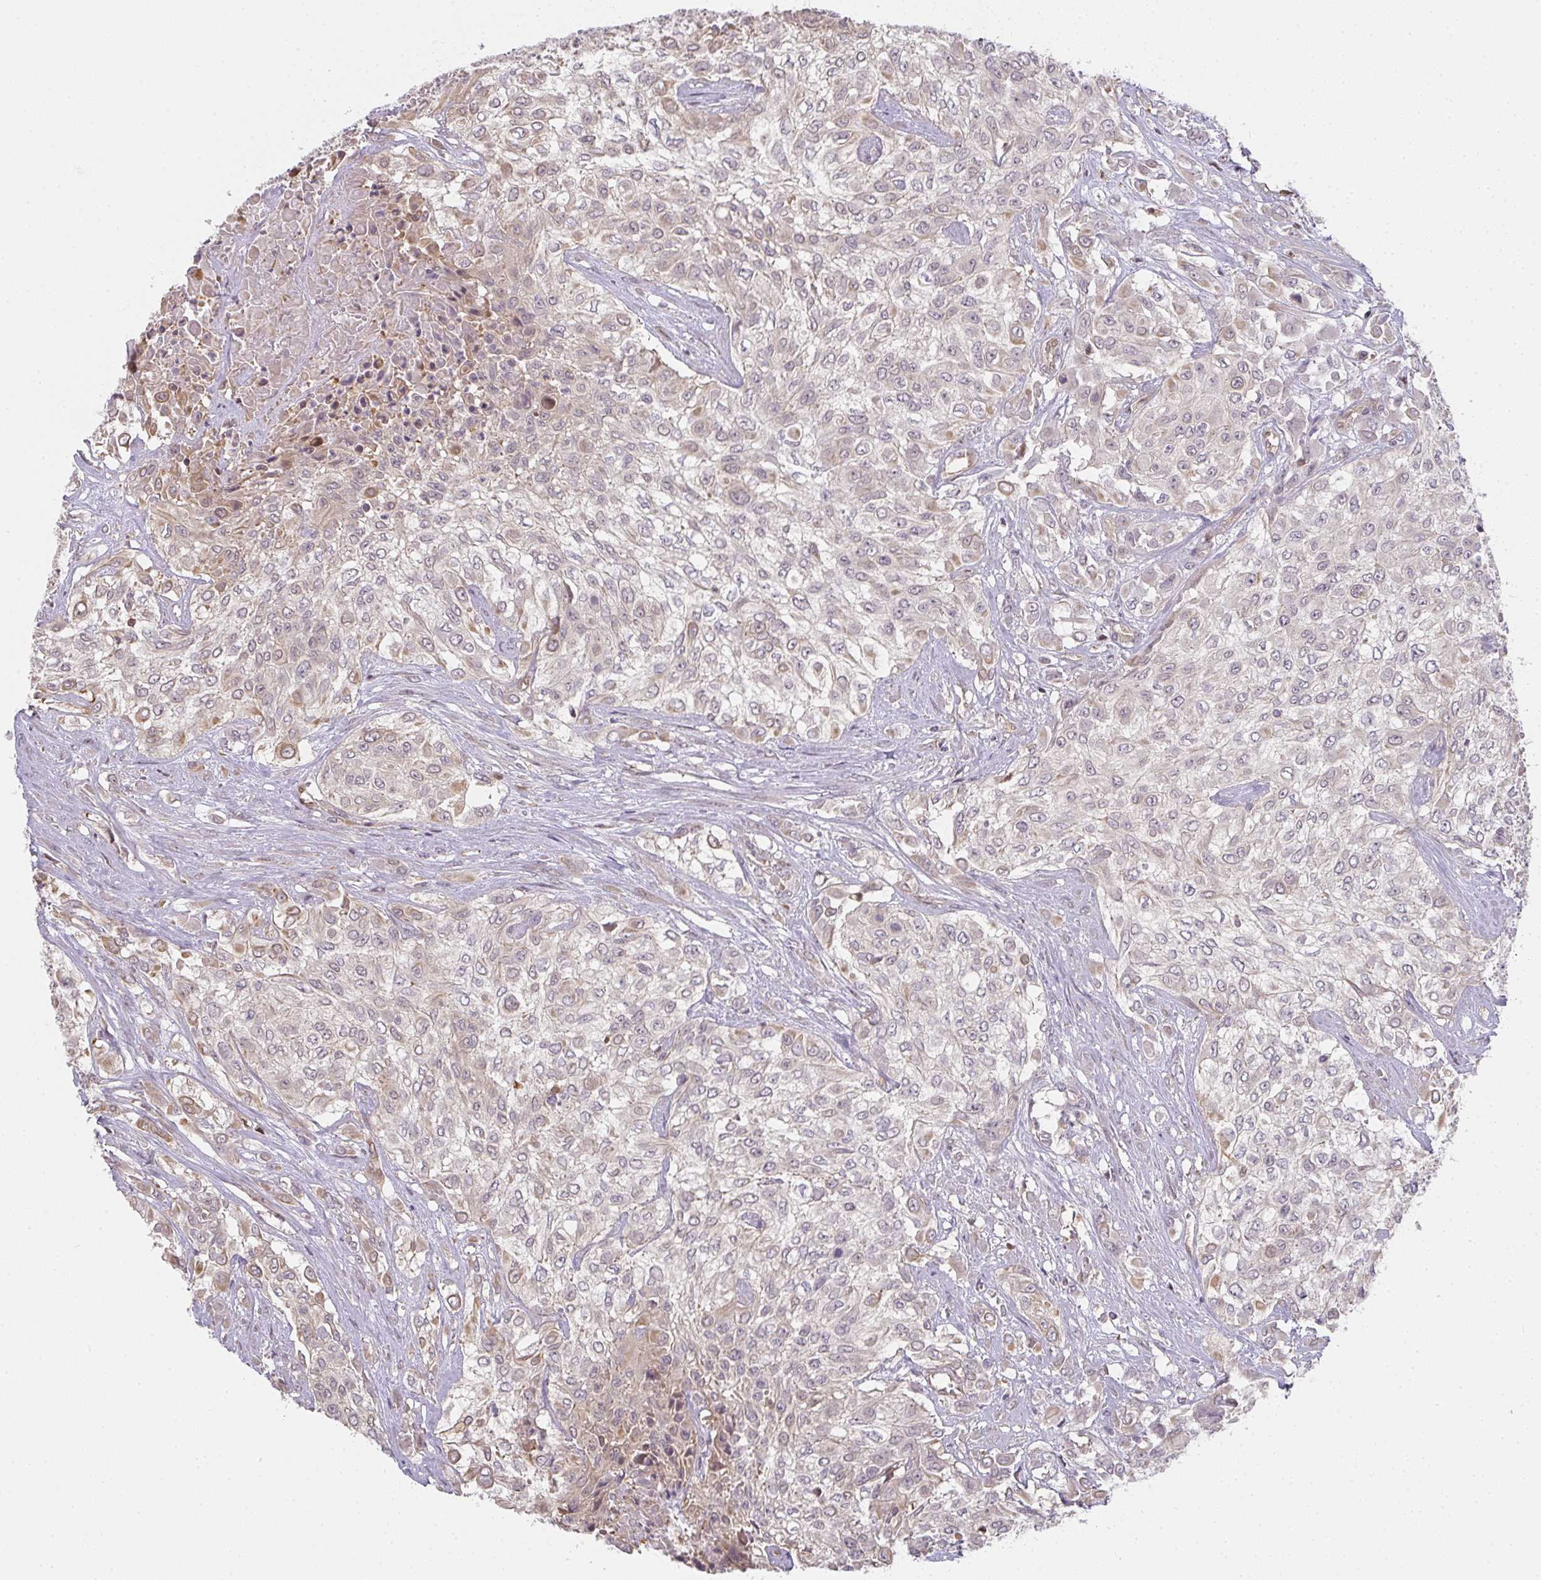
{"staining": {"intensity": "moderate", "quantity": "25%-75%", "location": "cytoplasmic/membranous"}, "tissue": "urothelial cancer", "cell_type": "Tumor cells", "image_type": "cancer", "snomed": [{"axis": "morphology", "description": "Urothelial carcinoma, High grade"}, {"axis": "topography", "description": "Urinary bladder"}], "caption": "Tumor cells display medium levels of moderate cytoplasmic/membranous positivity in about 25%-75% of cells in human urothelial cancer.", "gene": "GSDMB", "patient": {"sex": "male", "age": 57}}